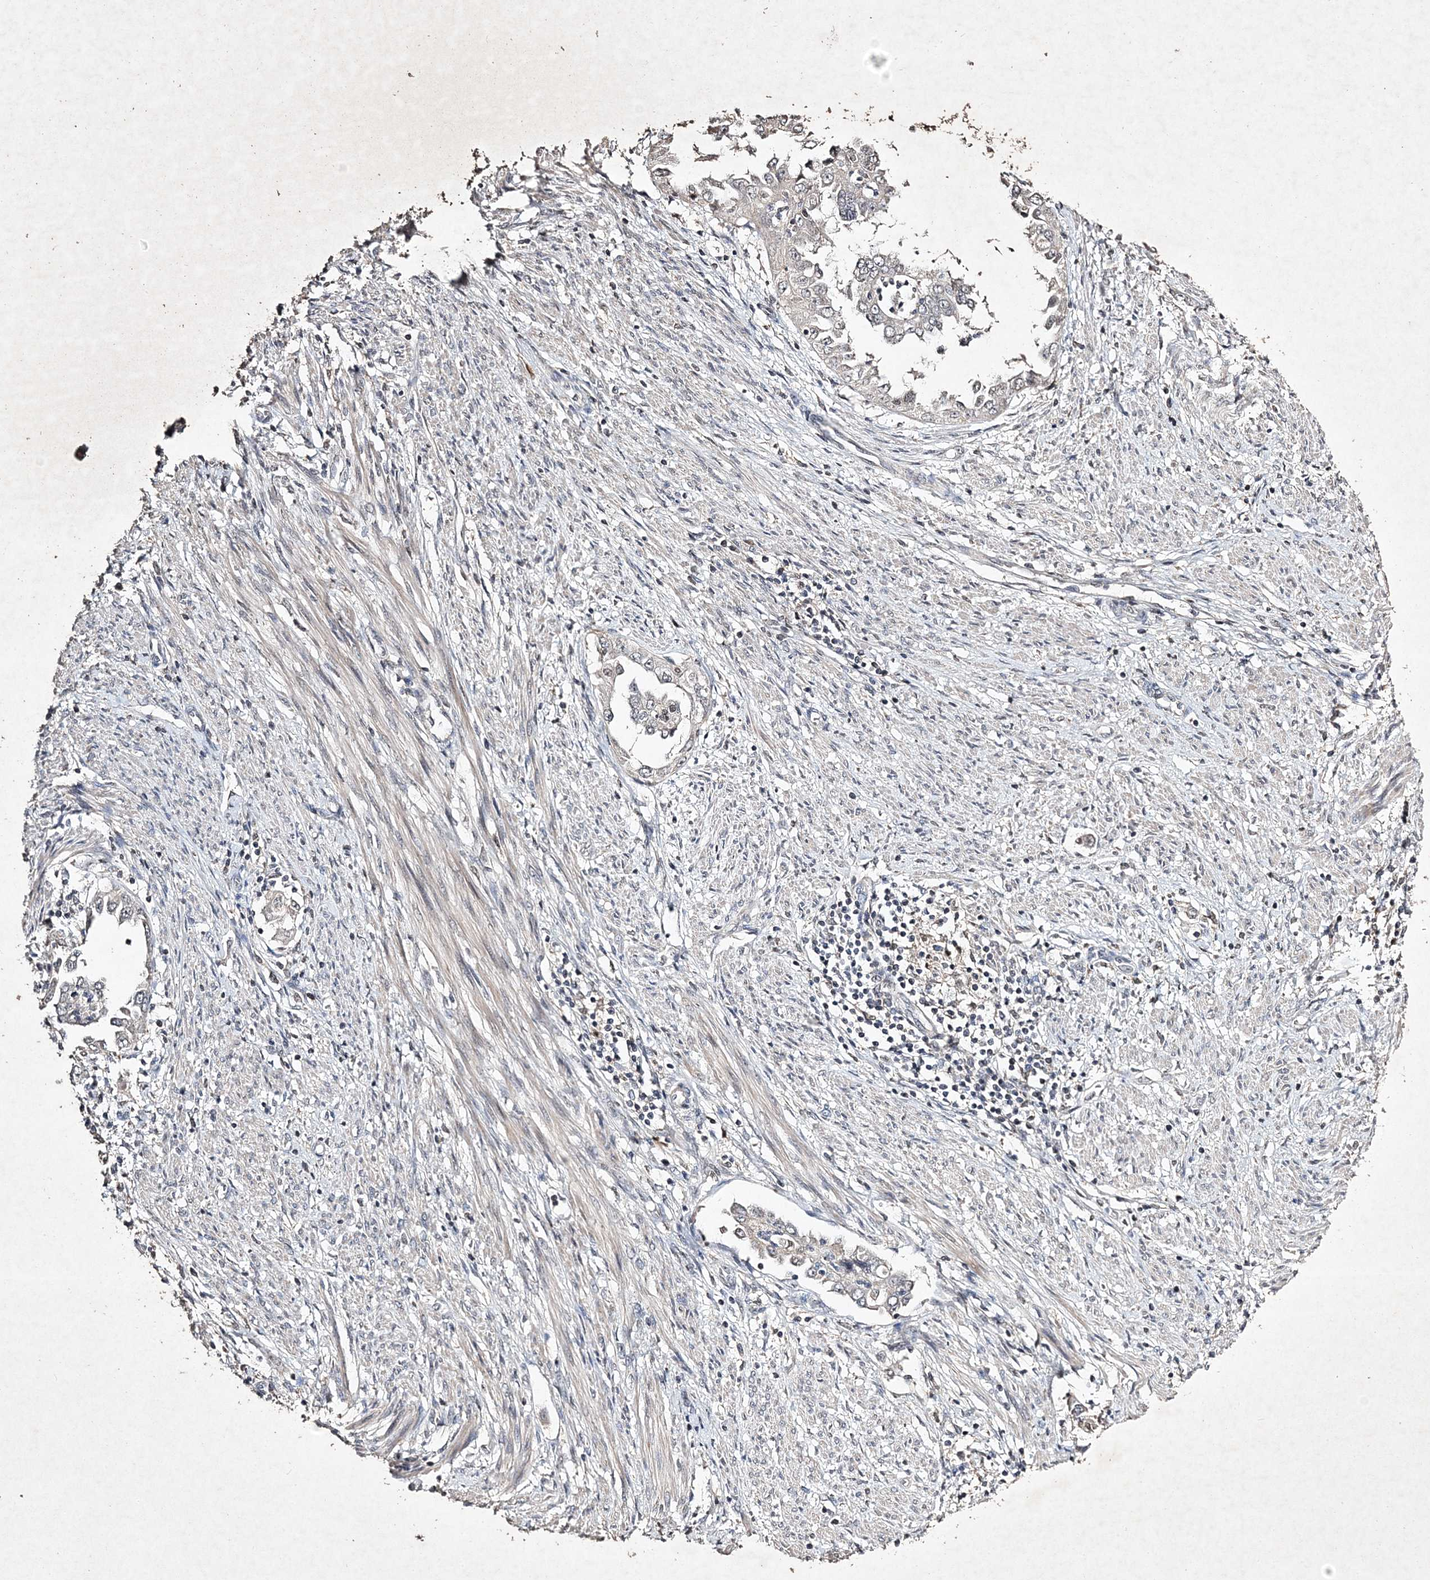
{"staining": {"intensity": "weak", "quantity": "<25%", "location": "nuclear"}, "tissue": "endometrial cancer", "cell_type": "Tumor cells", "image_type": "cancer", "snomed": [{"axis": "morphology", "description": "Adenocarcinoma, NOS"}, {"axis": "topography", "description": "Endometrium"}], "caption": "Tumor cells show no significant protein staining in endometrial cancer.", "gene": "C3orf38", "patient": {"sex": "female", "age": 85}}